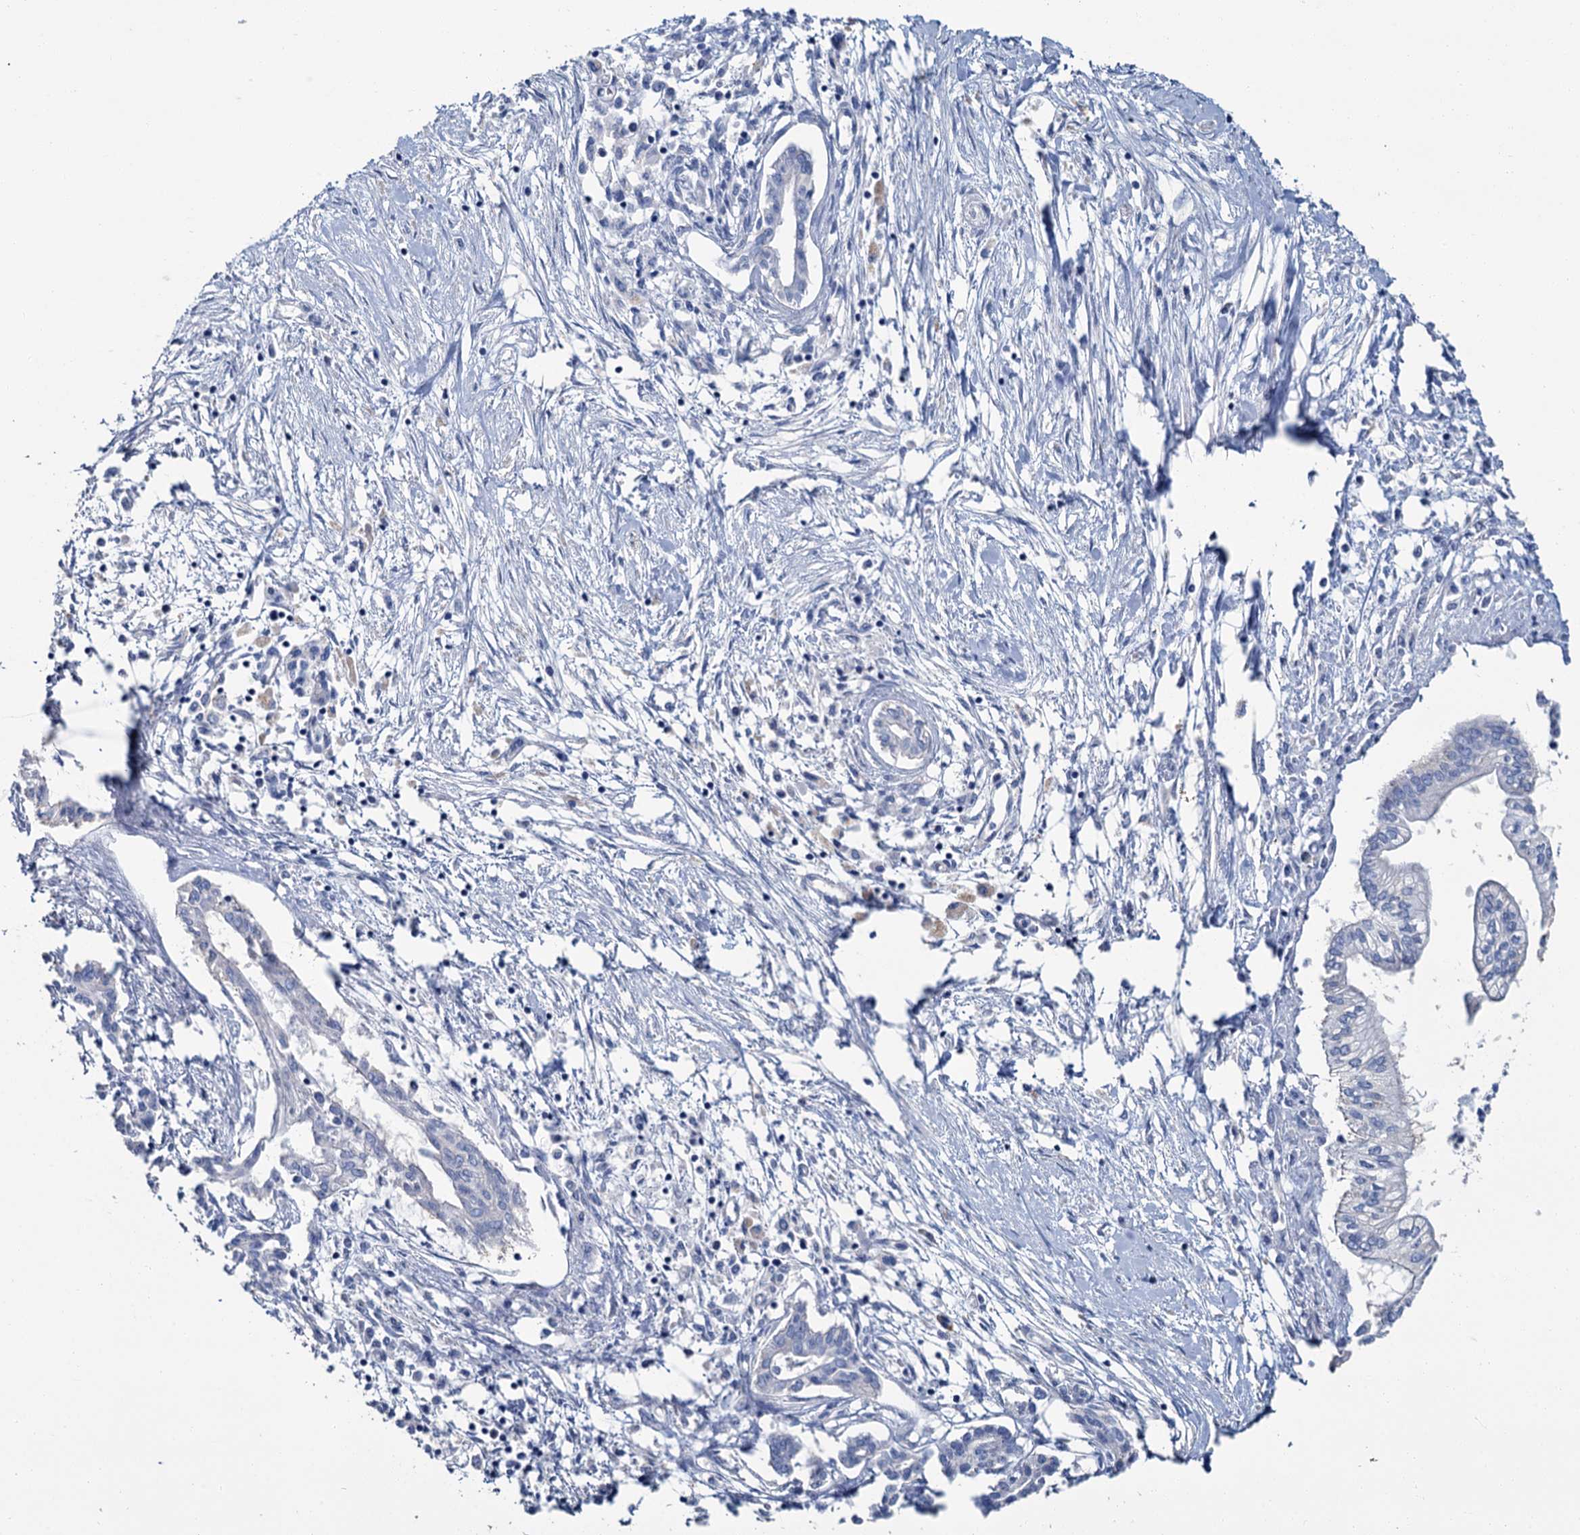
{"staining": {"intensity": "negative", "quantity": "none", "location": "none"}, "tissue": "pancreatic cancer", "cell_type": "Tumor cells", "image_type": "cancer", "snomed": [{"axis": "morphology", "description": "Adenocarcinoma, NOS"}, {"axis": "topography", "description": "Pancreas"}], "caption": "Immunohistochemistry (IHC) of pancreatic adenocarcinoma exhibits no expression in tumor cells. (DAB immunohistochemistry visualized using brightfield microscopy, high magnification).", "gene": "SNCB", "patient": {"sex": "female", "age": 50}}